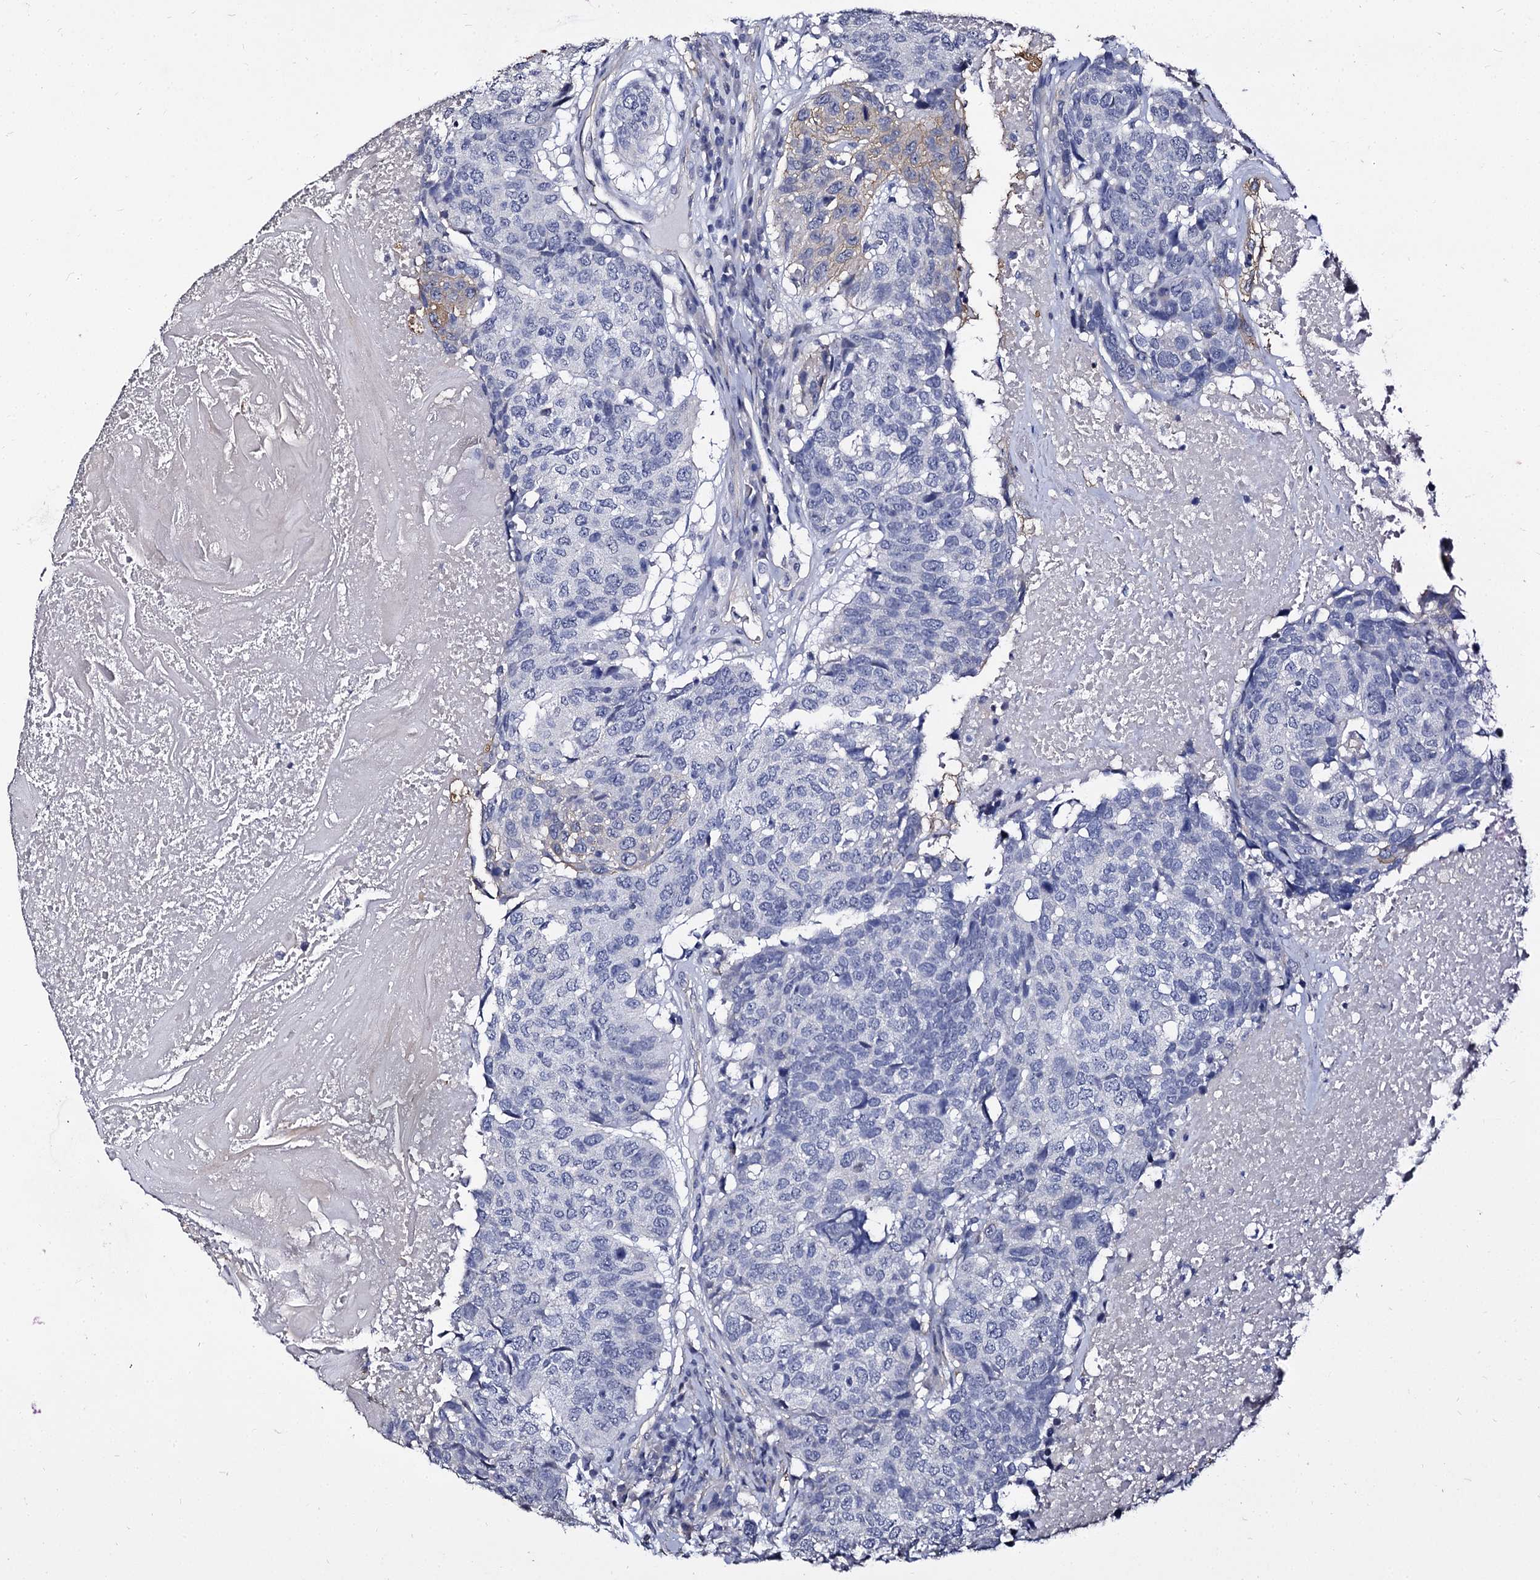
{"staining": {"intensity": "negative", "quantity": "none", "location": "none"}, "tissue": "head and neck cancer", "cell_type": "Tumor cells", "image_type": "cancer", "snomed": [{"axis": "morphology", "description": "Squamous cell carcinoma, NOS"}, {"axis": "topography", "description": "Head-Neck"}], "caption": "This is an immunohistochemistry (IHC) image of human head and neck squamous cell carcinoma. There is no expression in tumor cells.", "gene": "CBFB", "patient": {"sex": "male", "age": 66}}